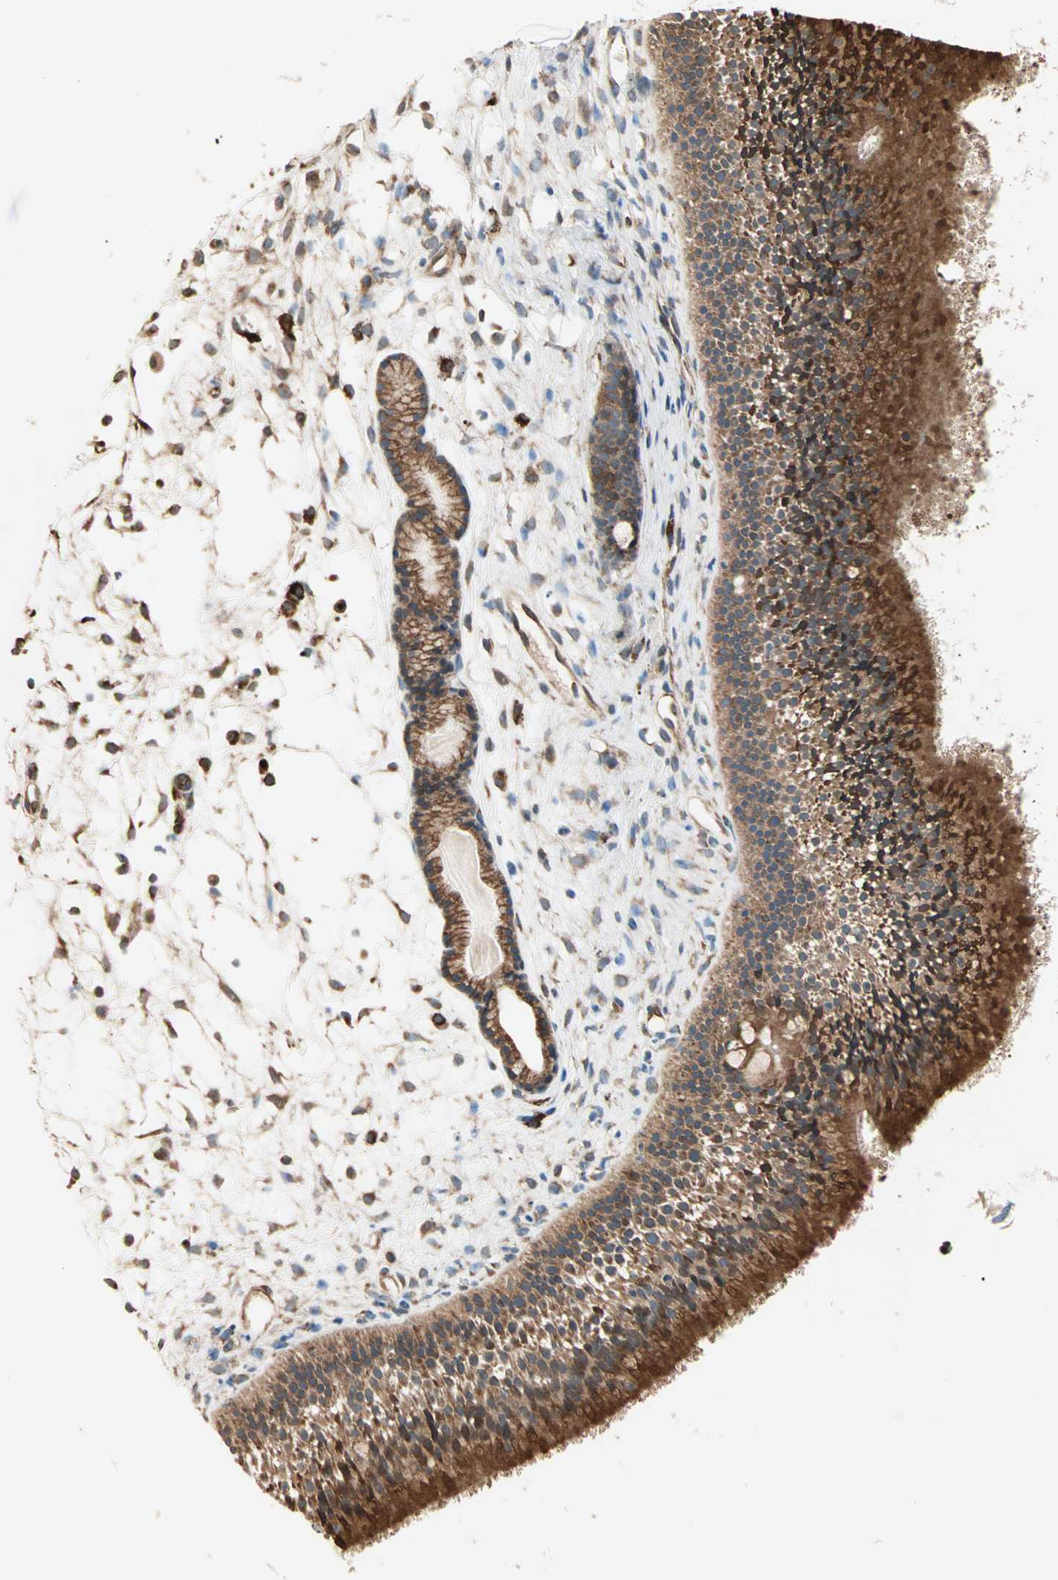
{"staining": {"intensity": "strong", "quantity": ">75%", "location": "cytoplasmic/membranous"}, "tissue": "nasopharynx", "cell_type": "Respiratory epithelial cells", "image_type": "normal", "snomed": [{"axis": "morphology", "description": "Normal tissue, NOS"}, {"axis": "topography", "description": "Nasopharynx"}], "caption": "Brown immunohistochemical staining in benign nasopharynx demonstrates strong cytoplasmic/membranous staining in approximately >75% of respiratory epithelial cells.", "gene": "P4HA1", "patient": {"sex": "female", "age": 54}}